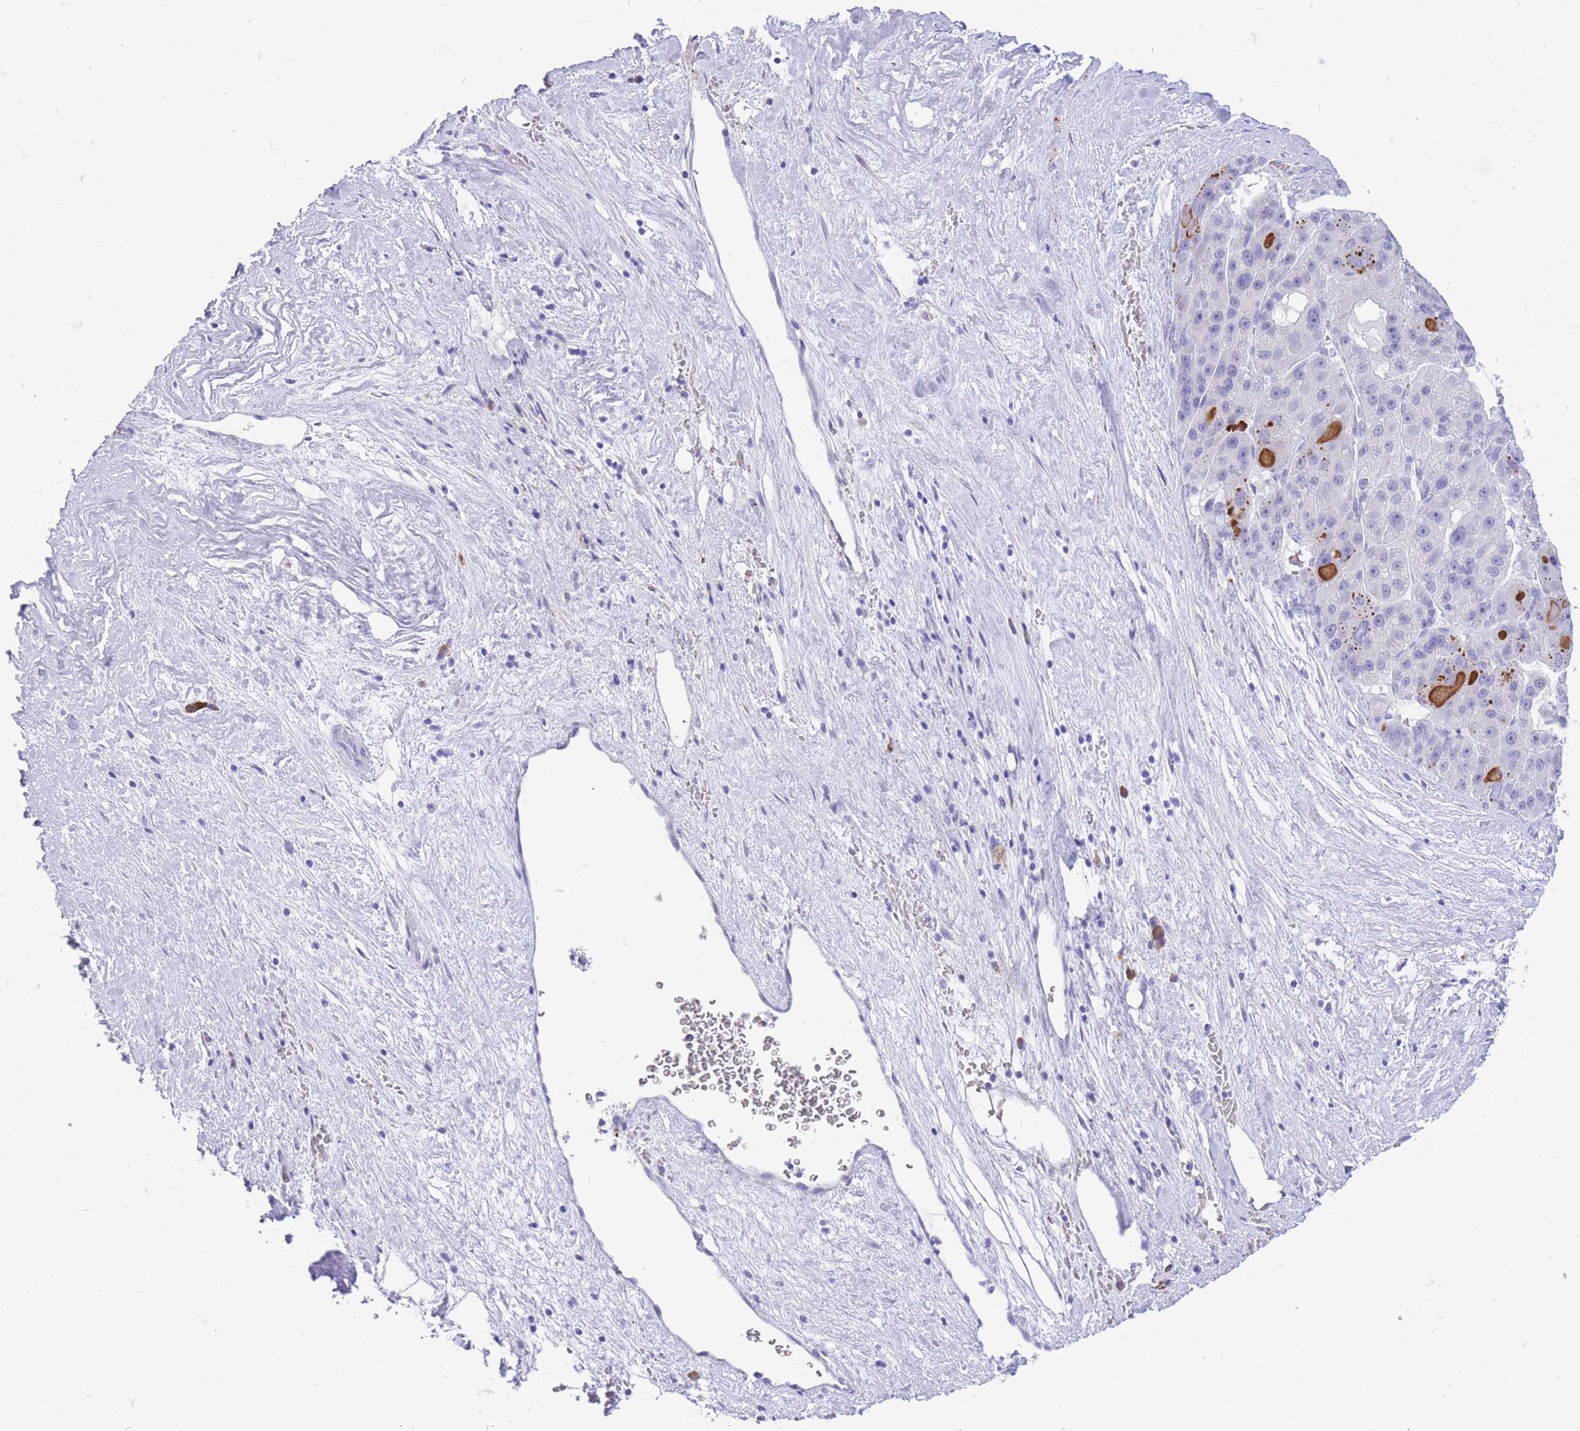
{"staining": {"intensity": "negative", "quantity": "none", "location": "none"}, "tissue": "liver cancer", "cell_type": "Tumor cells", "image_type": "cancer", "snomed": [{"axis": "morphology", "description": "Carcinoma, Hepatocellular, NOS"}, {"axis": "topography", "description": "Liver"}], "caption": "IHC histopathology image of neoplastic tissue: hepatocellular carcinoma (liver) stained with DAB shows no significant protein expression in tumor cells.", "gene": "ZFP37", "patient": {"sex": "male", "age": 76}}